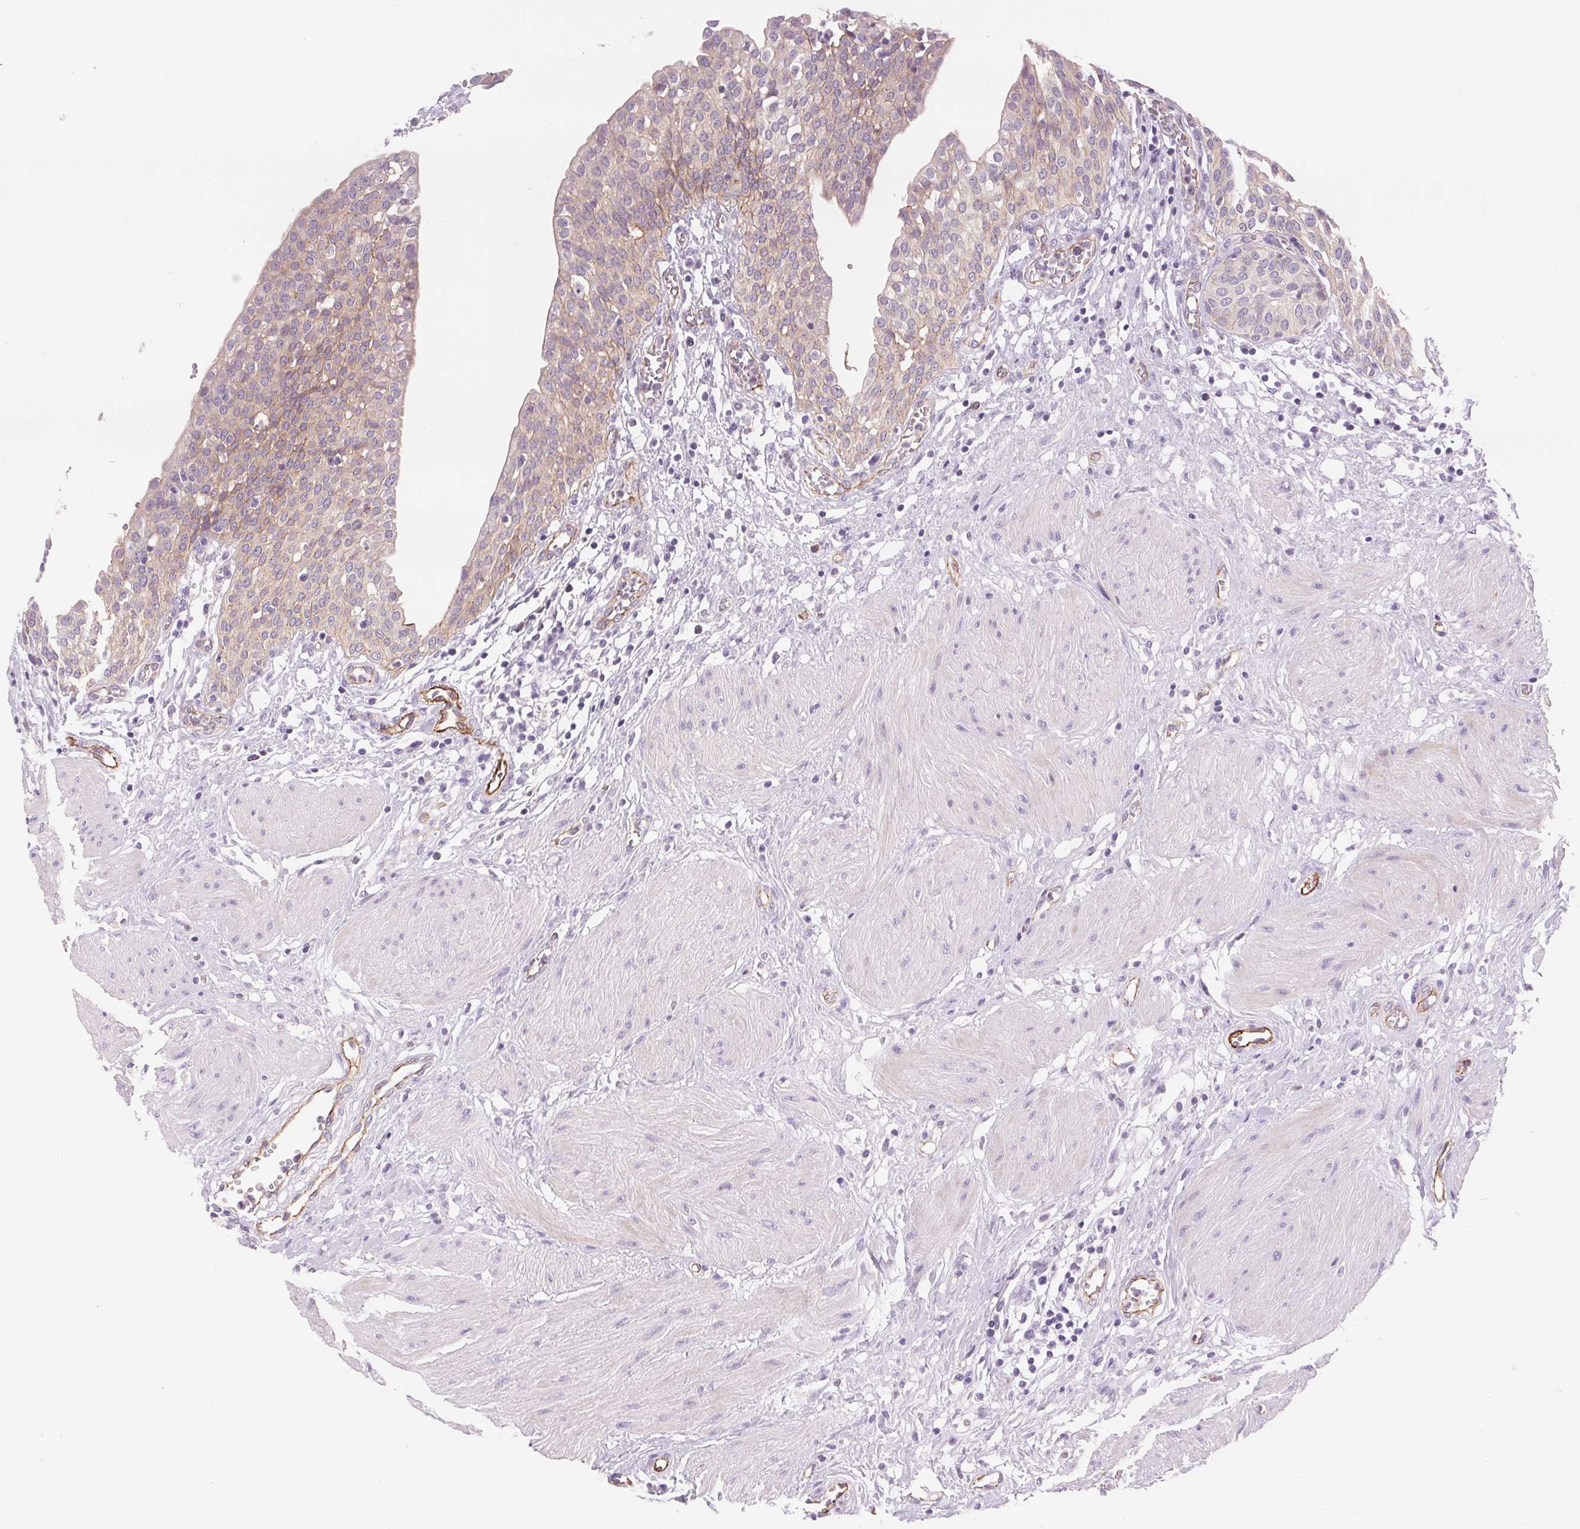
{"staining": {"intensity": "moderate", "quantity": "25%-75%", "location": "cytoplasmic/membranous"}, "tissue": "urinary bladder", "cell_type": "Urothelial cells", "image_type": "normal", "snomed": [{"axis": "morphology", "description": "Normal tissue, NOS"}, {"axis": "topography", "description": "Urinary bladder"}], "caption": "A brown stain shows moderate cytoplasmic/membranous positivity of a protein in urothelial cells of benign human urinary bladder. The staining was performed using DAB (3,3'-diaminobenzidine) to visualize the protein expression in brown, while the nuclei were stained in blue with hematoxylin (Magnification: 20x).", "gene": "DIXDC1", "patient": {"sex": "male", "age": 55}}